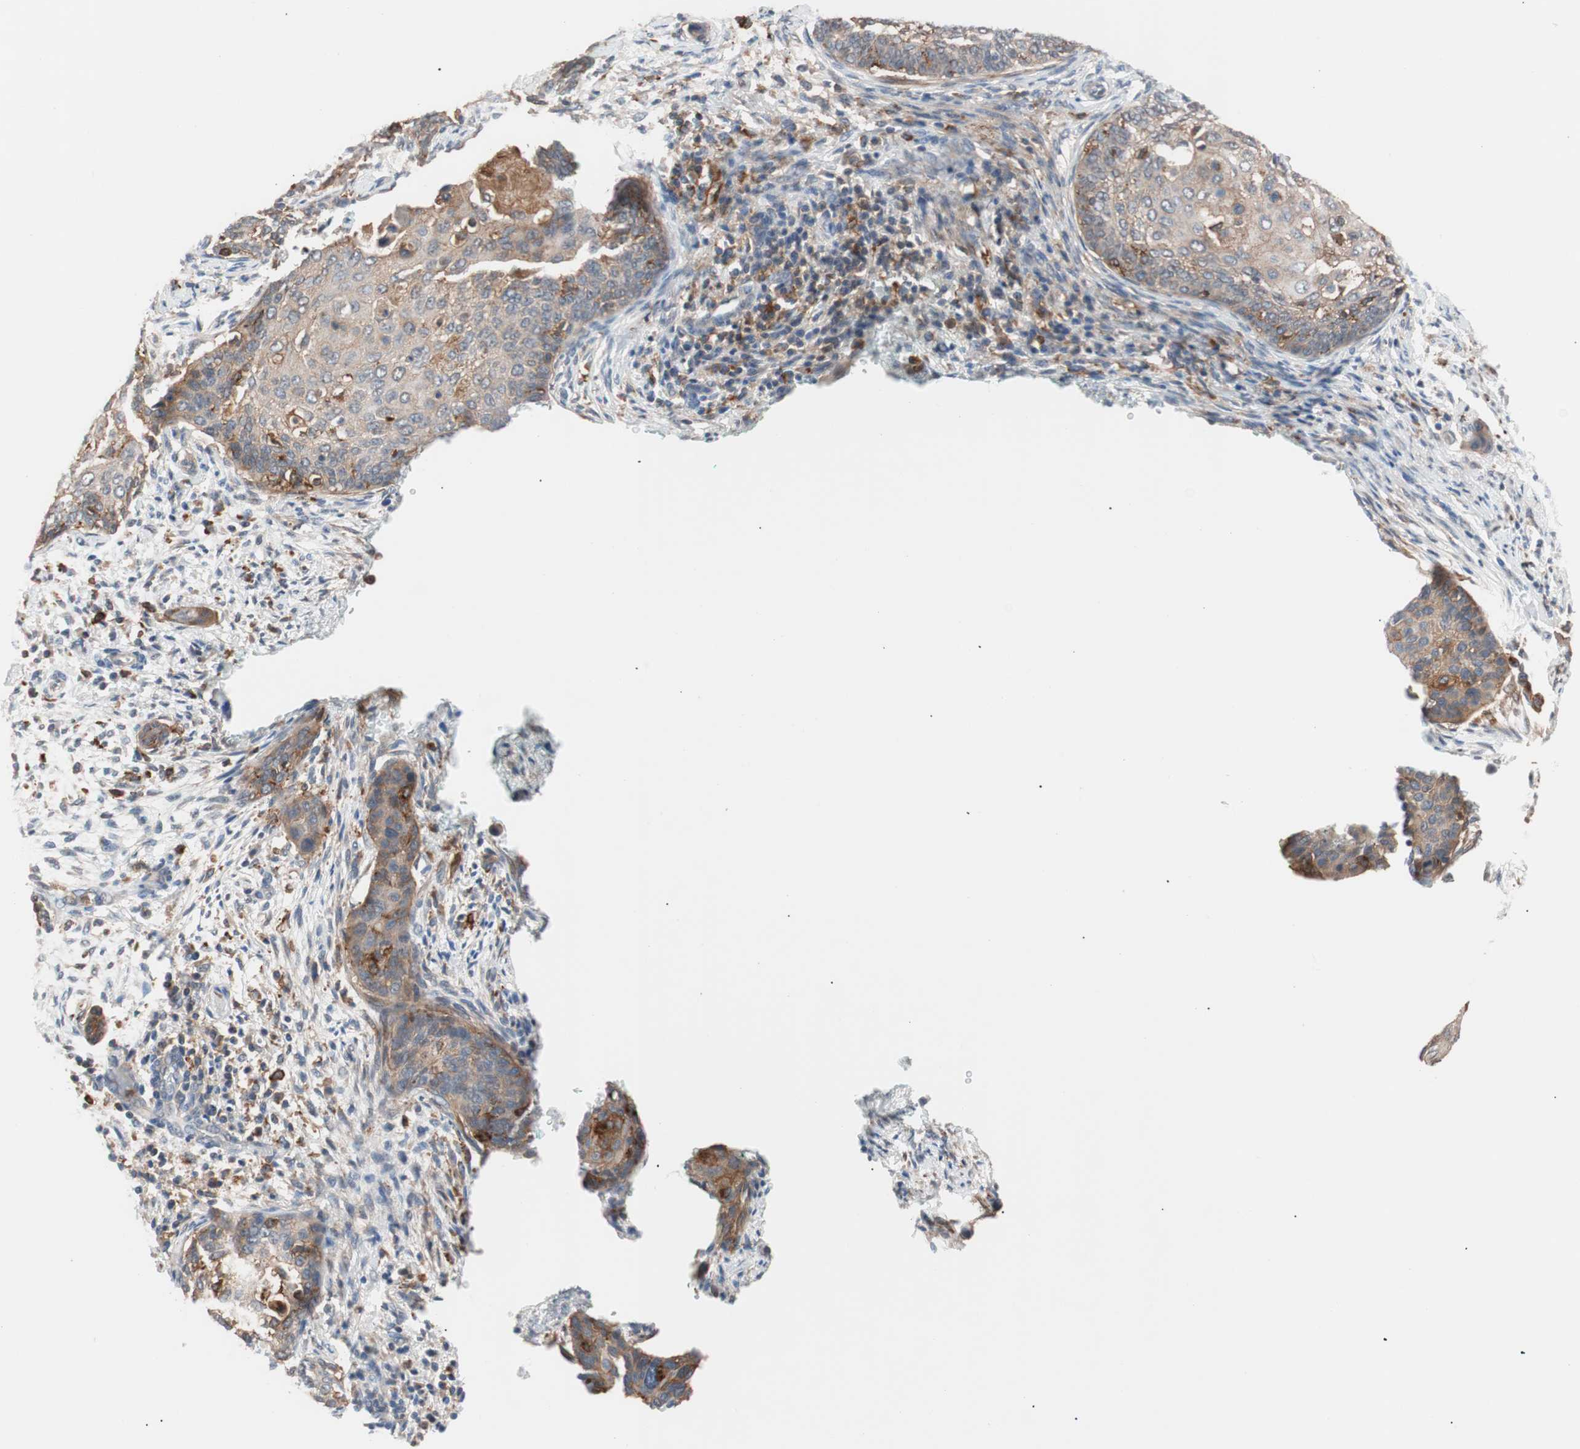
{"staining": {"intensity": "weak", "quantity": "25%-75%", "location": "cytoplasmic/membranous"}, "tissue": "cervical cancer", "cell_type": "Tumor cells", "image_type": "cancer", "snomed": [{"axis": "morphology", "description": "Squamous cell carcinoma, NOS"}, {"axis": "topography", "description": "Cervix"}], "caption": "Human cervical squamous cell carcinoma stained for a protein (brown) displays weak cytoplasmic/membranous positive positivity in about 25%-75% of tumor cells.", "gene": "LITAF", "patient": {"sex": "female", "age": 33}}